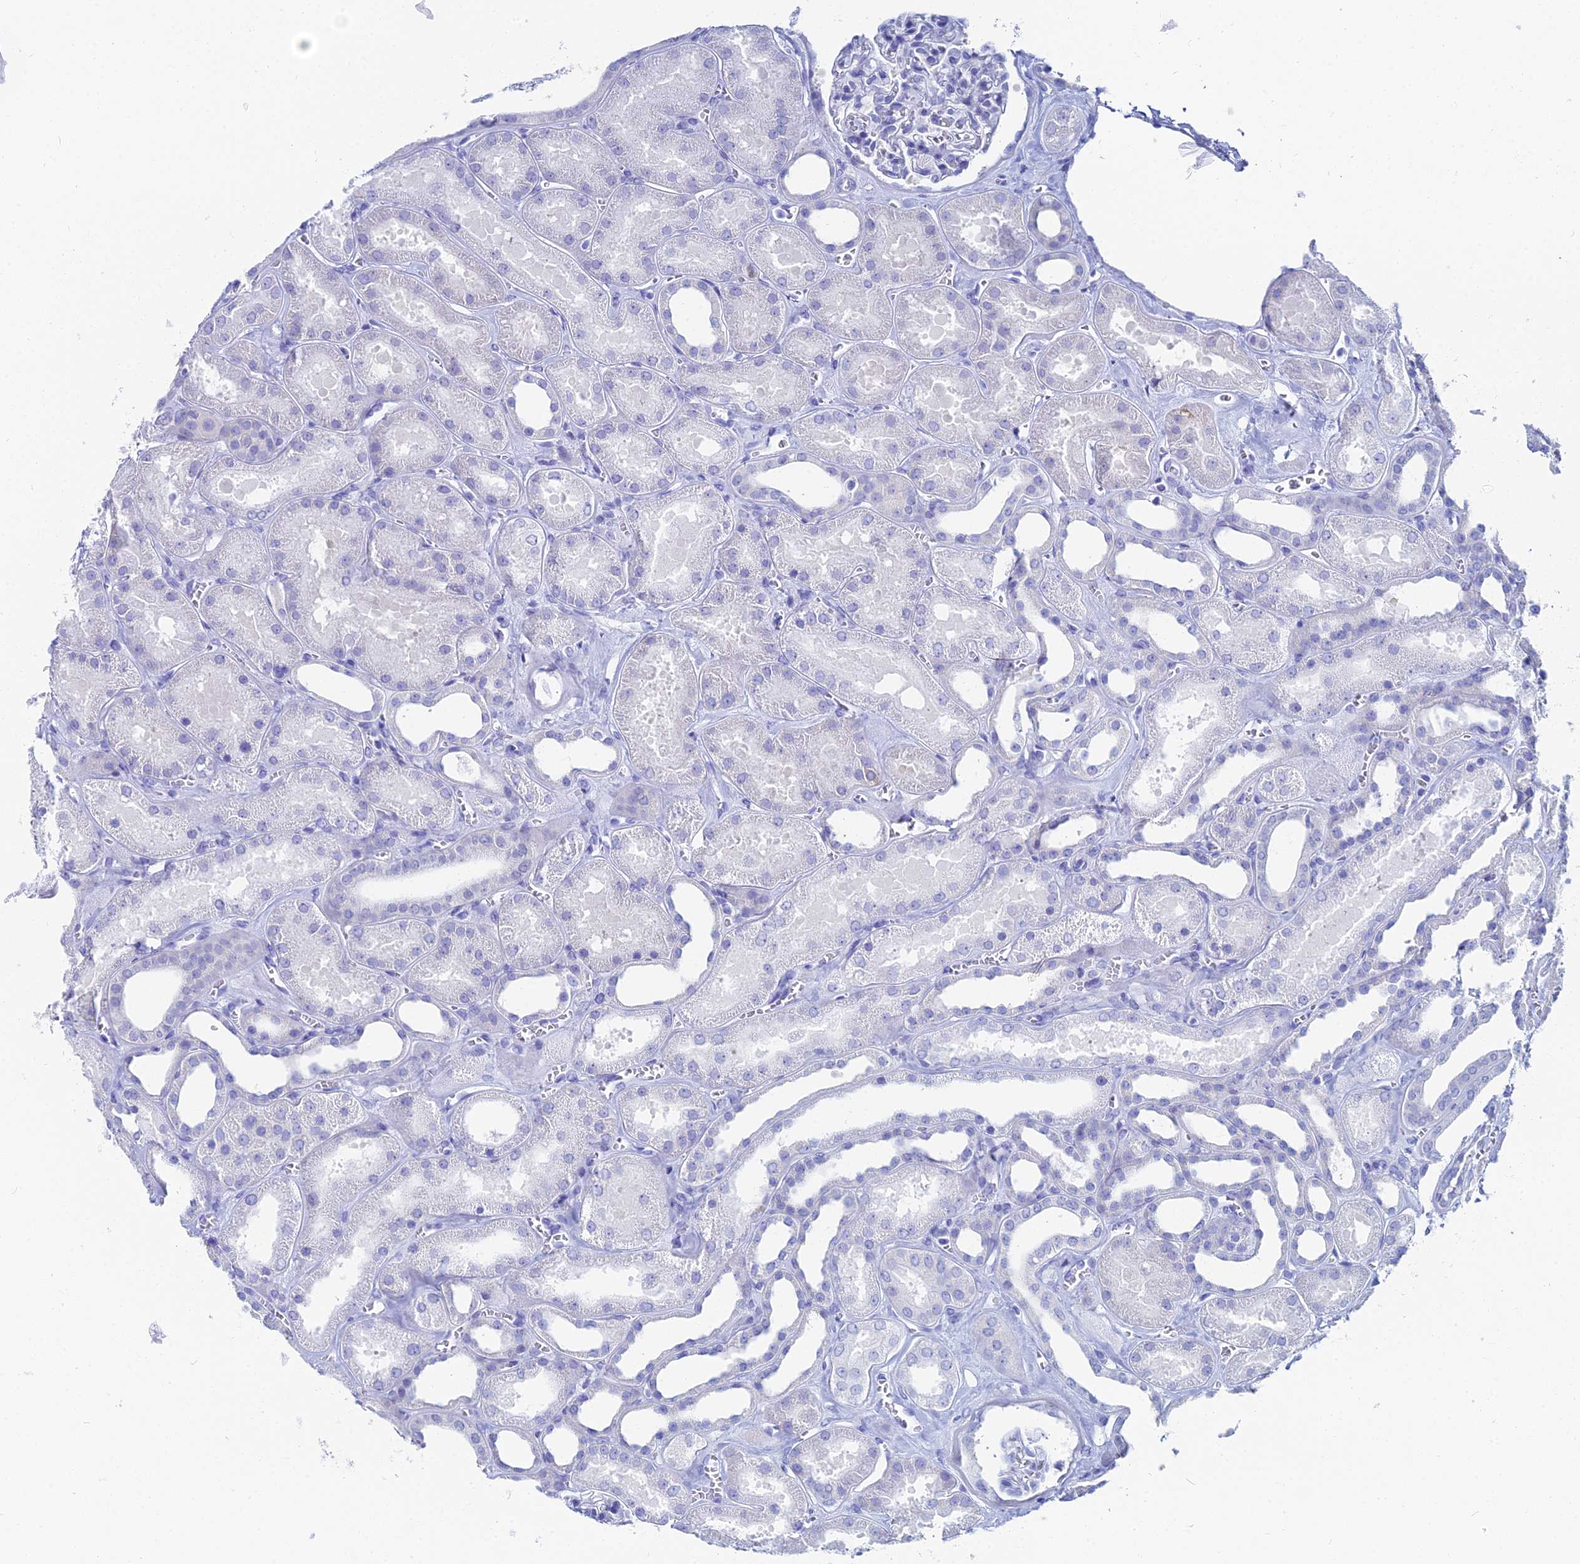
{"staining": {"intensity": "negative", "quantity": "none", "location": "none"}, "tissue": "kidney", "cell_type": "Cells in glomeruli", "image_type": "normal", "snomed": [{"axis": "morphology", "description": "Normal tissue, NOS"}, {"axis": "morphology", "description": "Adenocarcinoma, NOS"}, {"axis": "topography", "description": "Kidney"}], "caption": "Immunohistochemistry micrograph of normal kidney stained for a protein (brown), which reveals no positivity in cells in glomeruli.", "gene": "HSPA1L", "patient": {"sex": "female", "age": 68}}